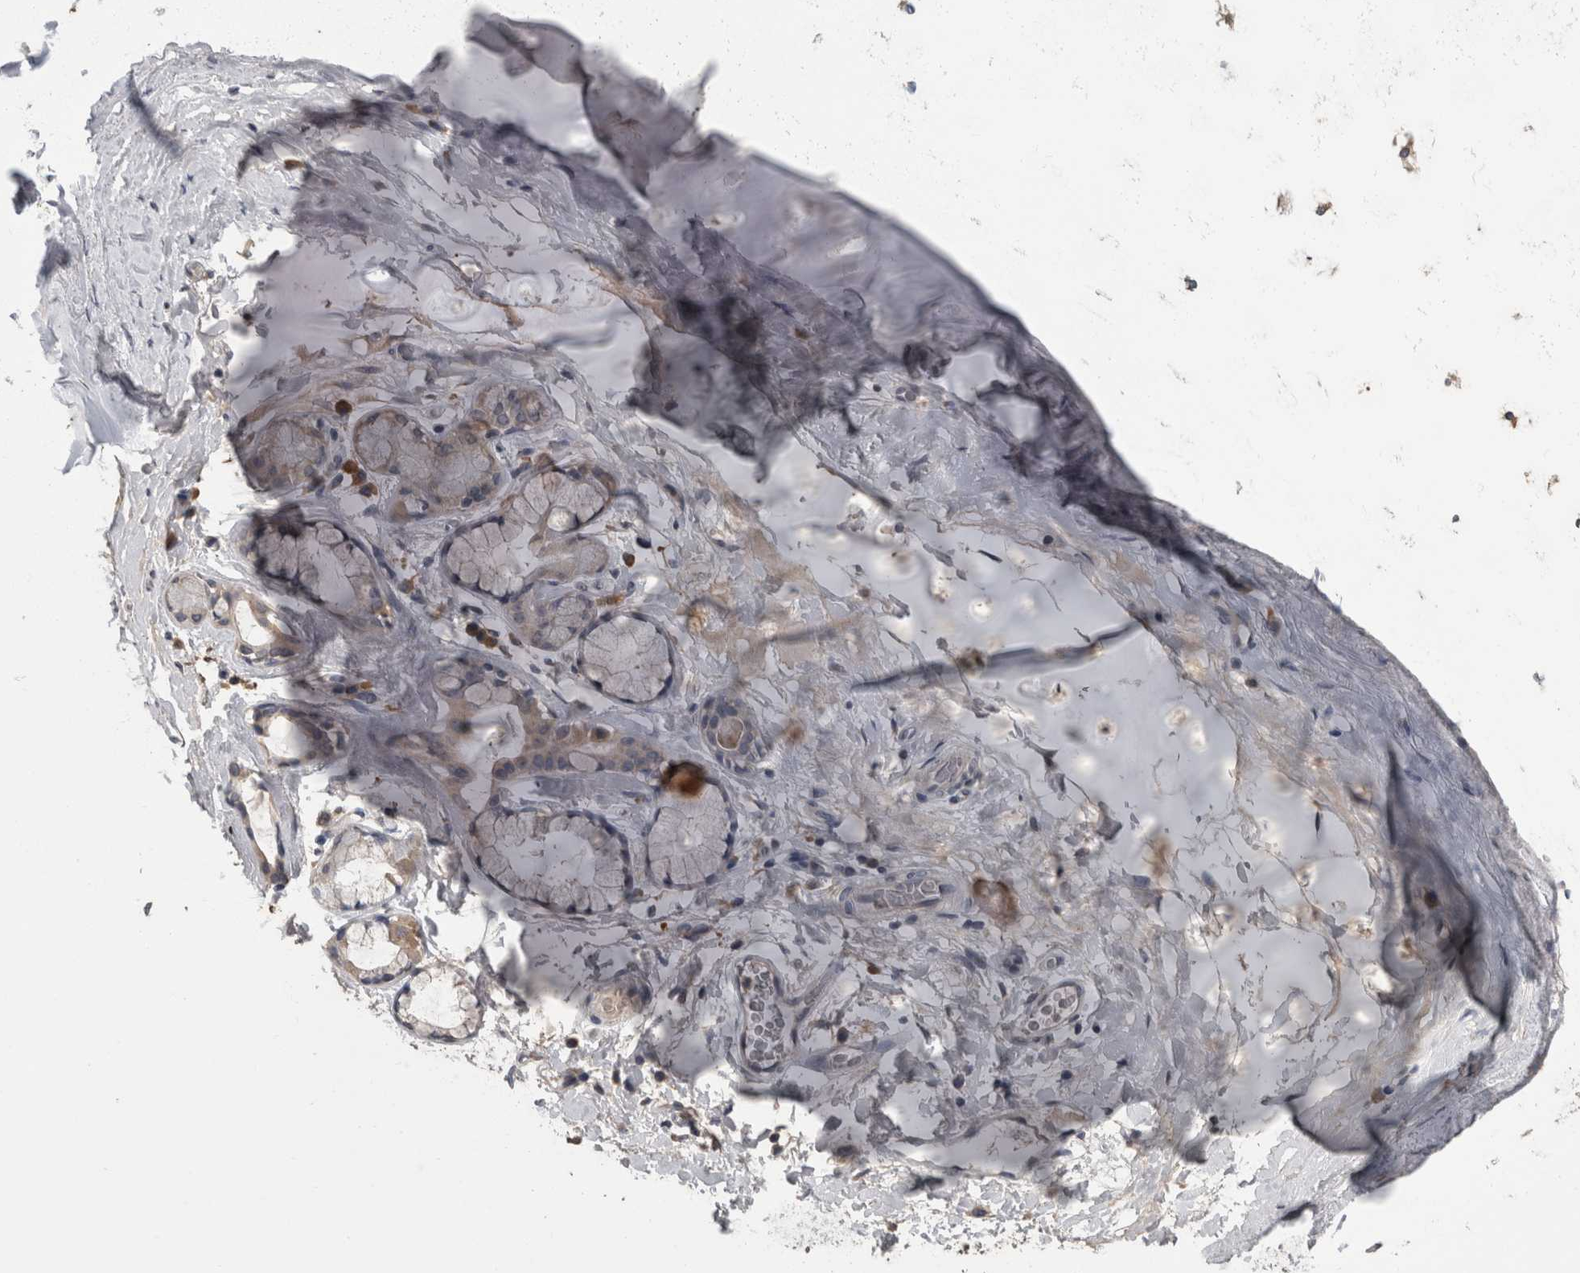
{"staining": {"intensity": "weak", "quantity": ">75%", "location": "cytoplasmic/membranous"}, "tissue": "adipose tissue", "cell_type": "Adipocytes", "image_type": "normal", "snomed": [{"axis": "morphology", "description": "Normal tissue, NOS"}, {"axis": "topography", "description": "Cartilage tissue"}], "caption": "Weak cytoplasmic/membranous expression for a protein is present in about >75% of adipocytes of benign adipose tissue using IHC.", "gene": "ANXA13", "patient": {"sex": "female", "age": 63}}